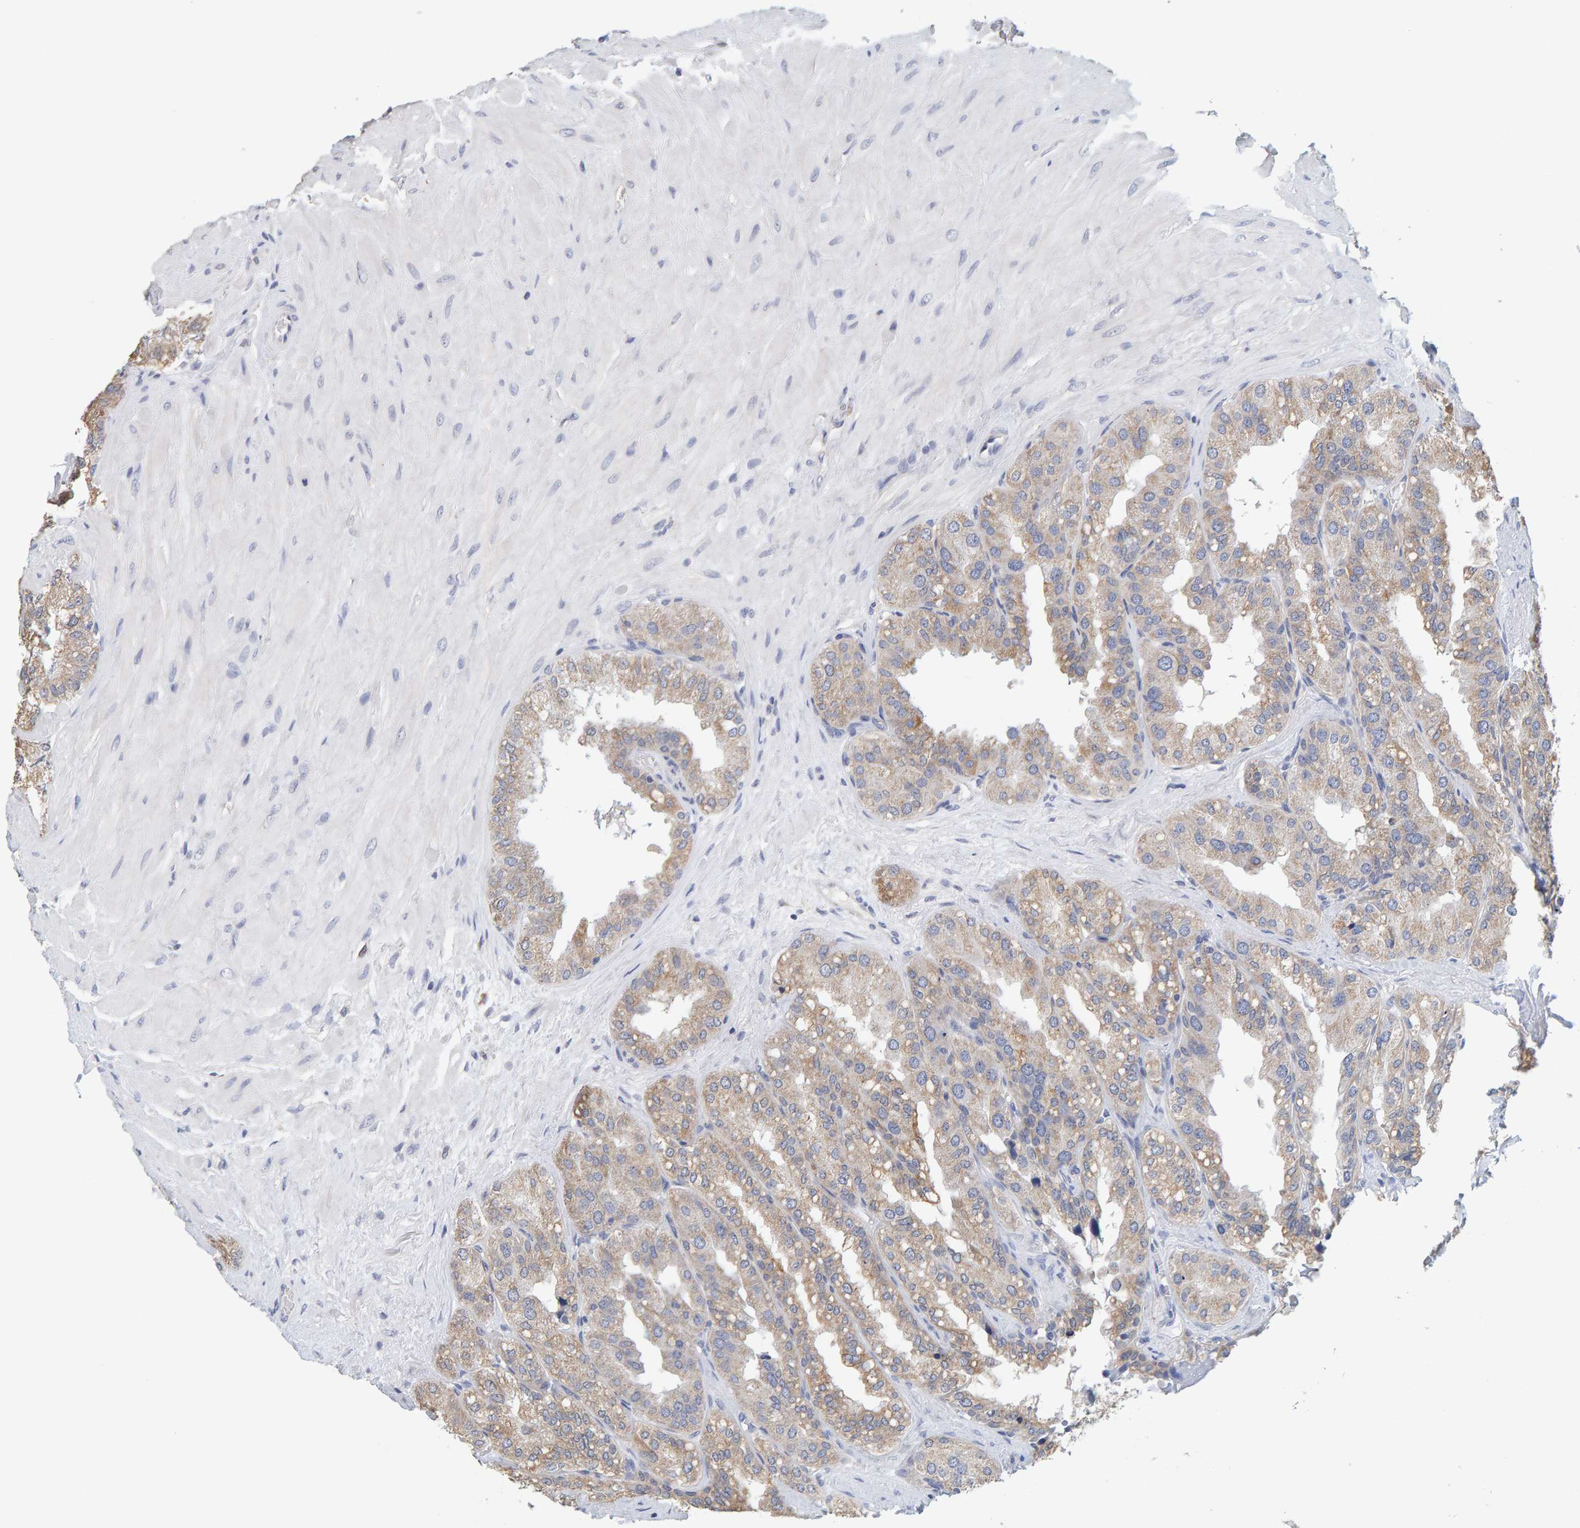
{"staining": {"intensity": "moderate", "quantity": ">75%", "location": "cytoplasmic/membranous"}, "tissue": "seminal vesicle", "cell_type": "Glandular cells", "image_type": "normal", "snomed": [{"axis": "morphology", "description": "Normal tissue, NOS"}, {"axis": "topography", "description": "Prostate"}, {"axis": "topography", "description": "Seminal veicle"}], "caption": "Immunohistochemical staining of normal seminal vesicle reveals moderate cytoplasmic/membranous protein positivity in about >75% of glandular cells.", "gene": "SGPL1", "patient": {"sex": "male", "age": 51}}